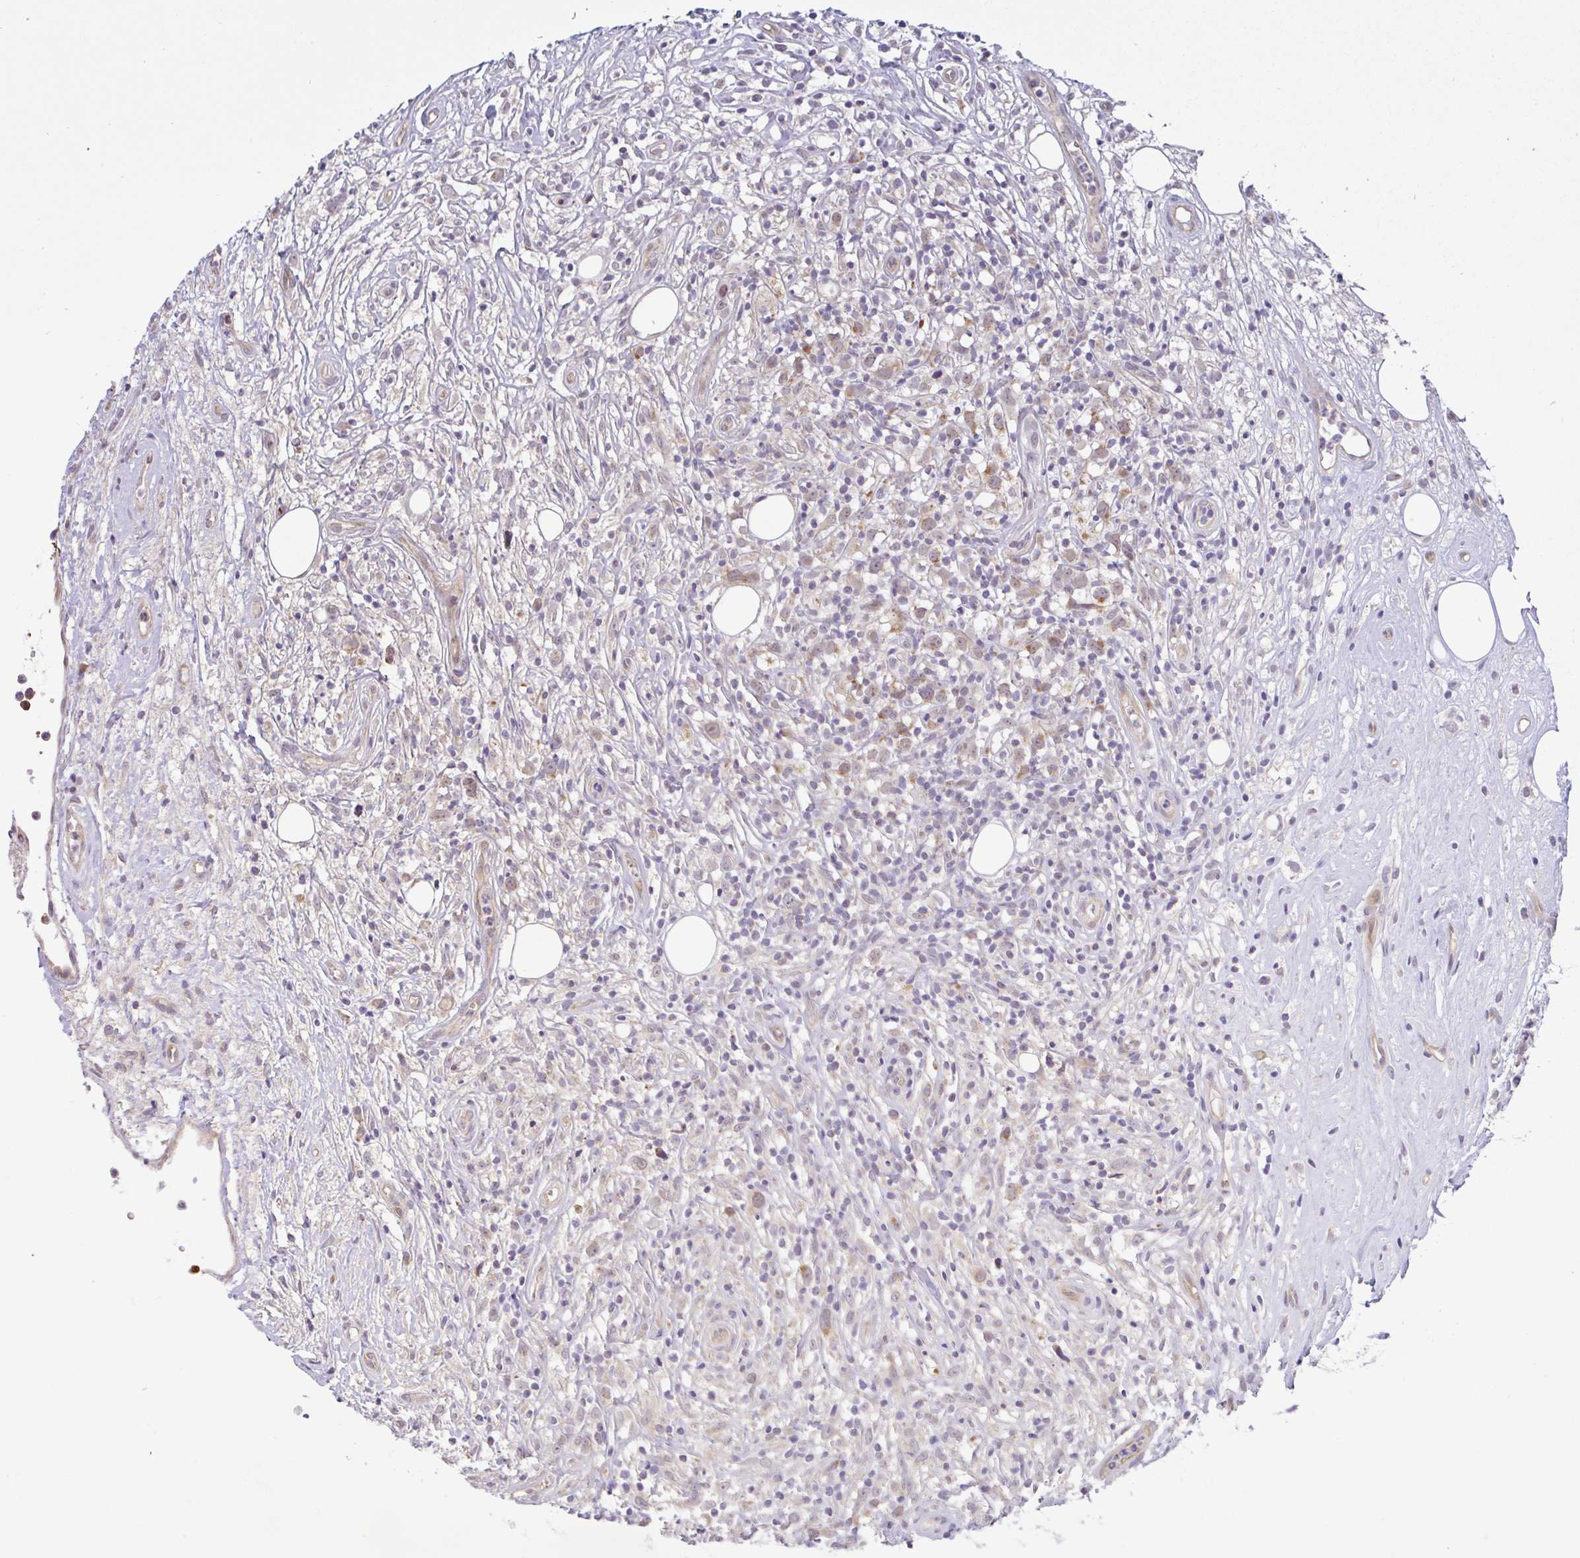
{"staining": {"intensity": "weak", "quantity": "25%-75%", "location": "nuclear"}, "tissue": "lymphoma", "cell_type": "Tumor cells", "image_type": "cancer", "snomed": [{"axis": "morphology", "description": "Hodgkin's disease, NOS"}, {"axis": "topography", "description": "No Tissue"}], "caption": "Lymphoma tissue exhibits weak nuclear positivity in about 25%-75% of tumor cells", "gene": "DLEU7", "patient": {"sex": "female", "age": 21}}